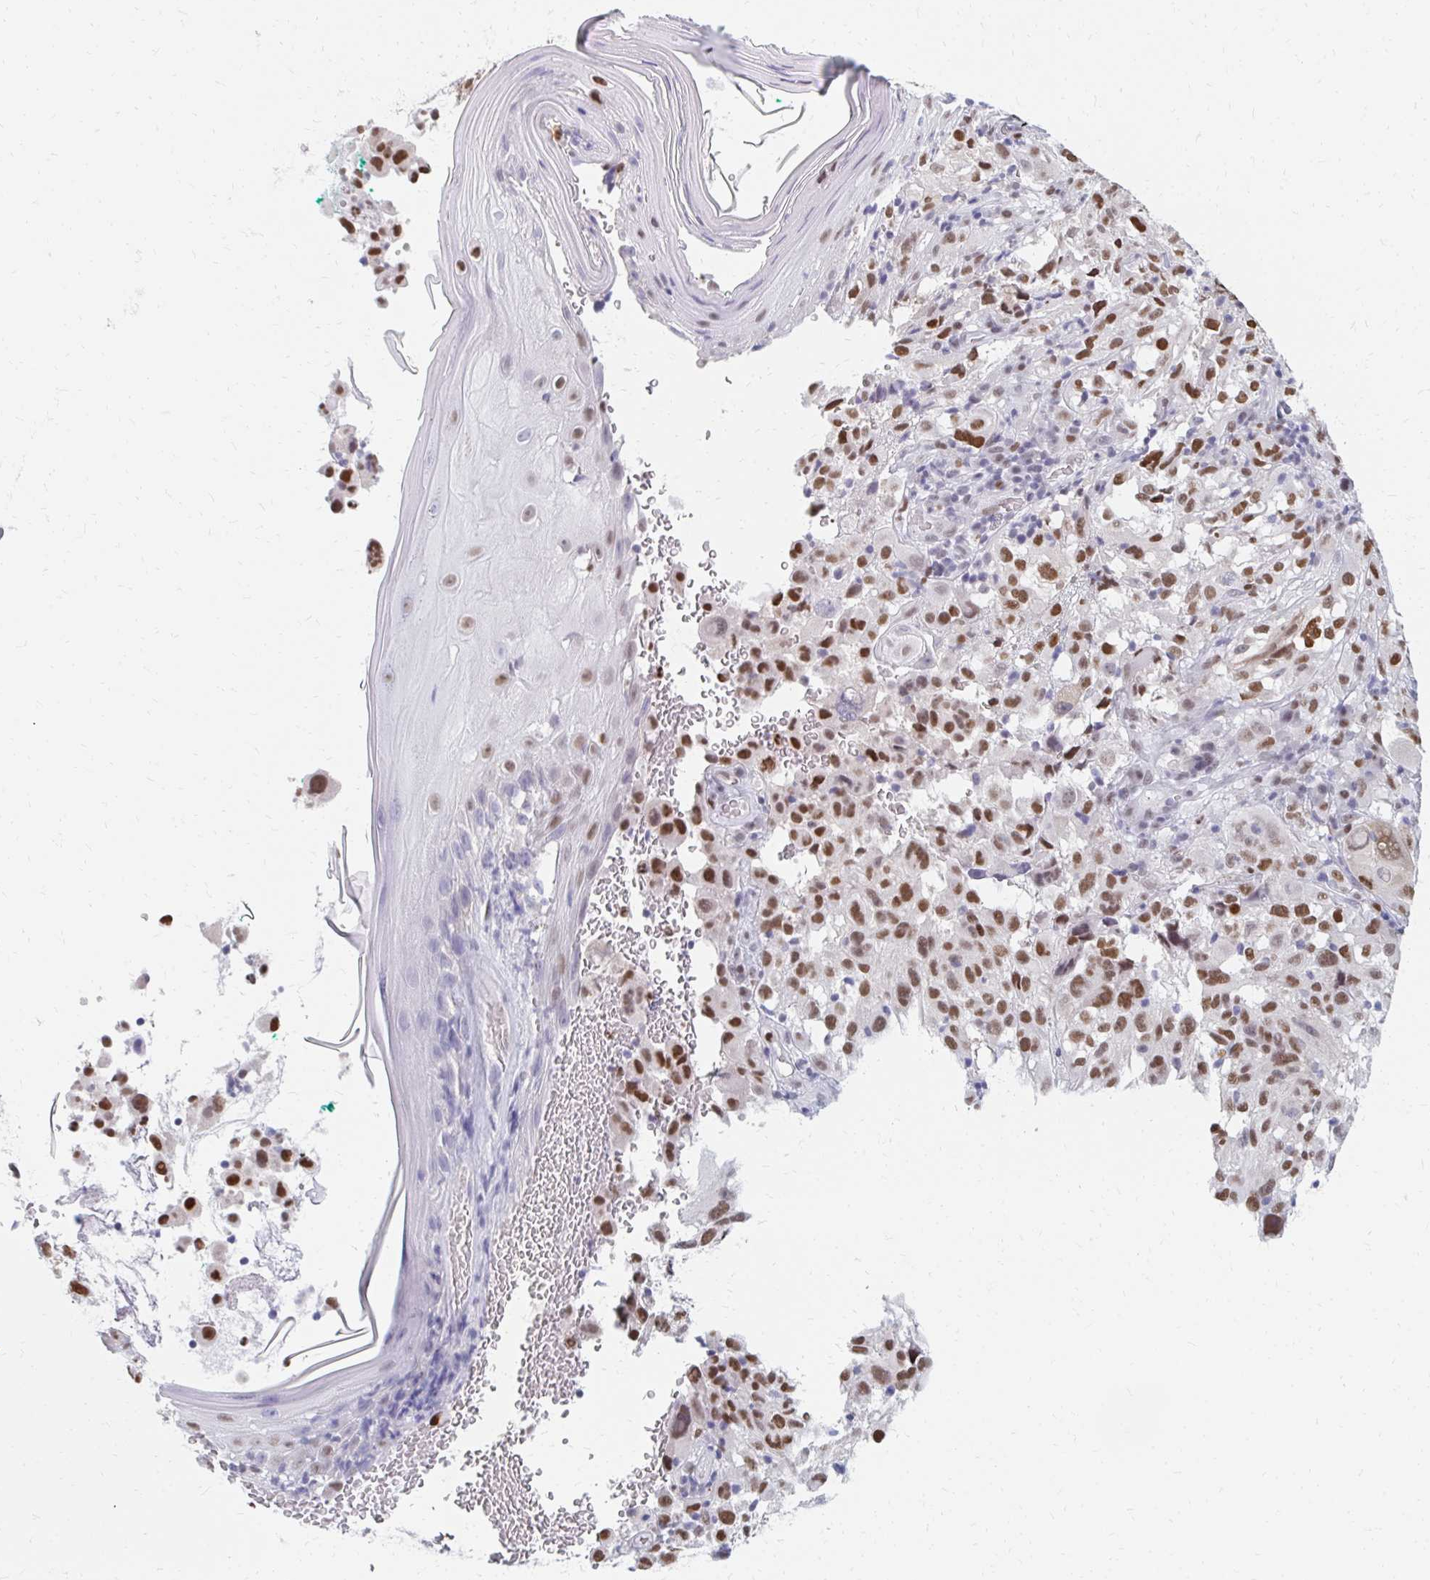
{"staining": {"intensity": "moderate", "quantity": ">75%", "location": "nuclear"}, "tissue": "melanoma", "cell_type": "Tumor cells", "image_type": "cancer", "snomed": [{"axis": "morphology", "description": "Malignant melanoma, NOS"}, {"axis": "topography", "description": "Skin"}], "caption": "The micrograph reveals staining of malignant melanoma, revealing moderate nuclear protein staining (brown color) within tumor cells.", "gene": "PLK3", "patient": {"sex": "female", "age": 71}}